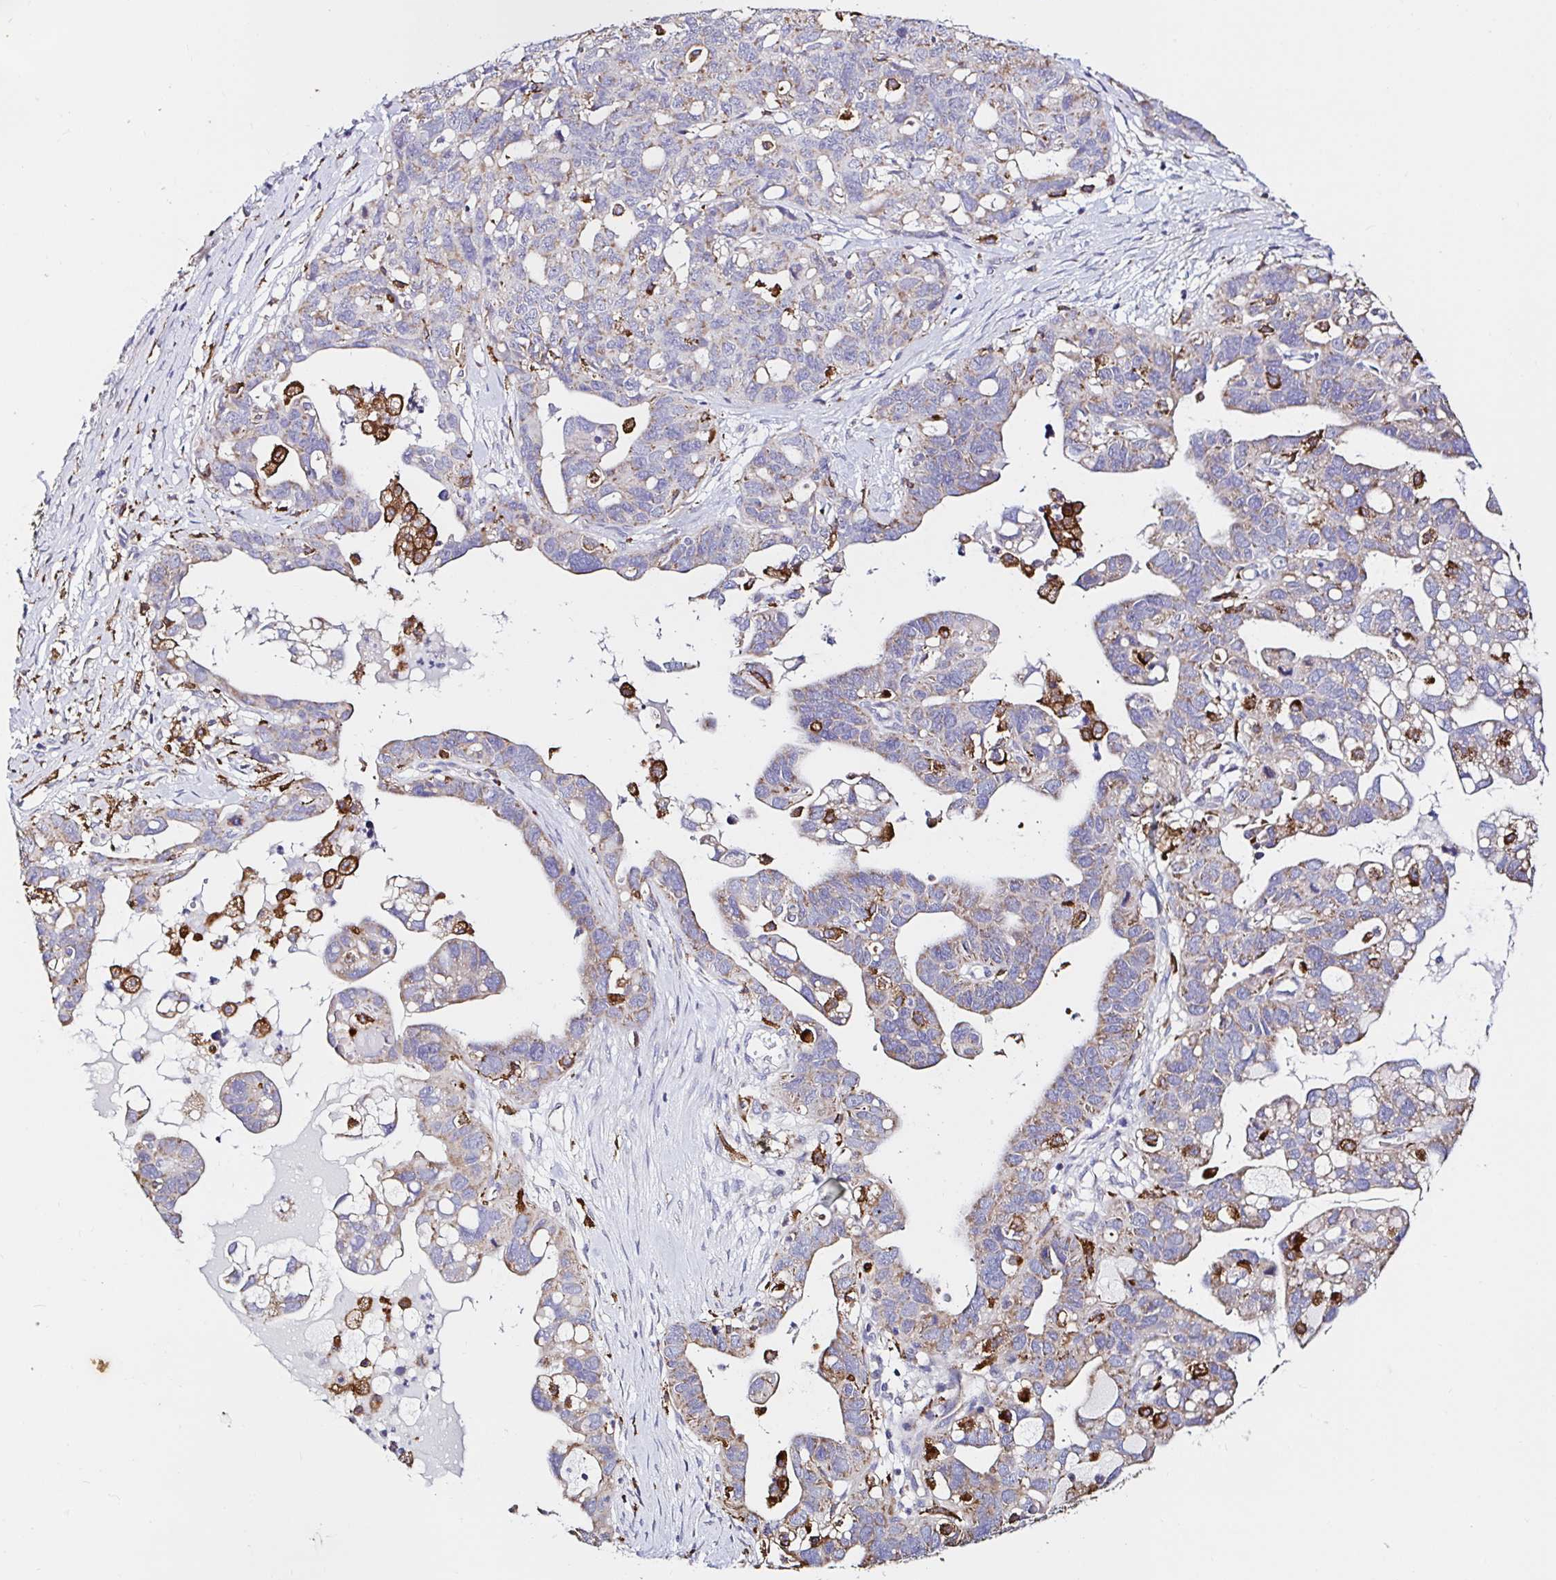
{"staining": {"intensity": "weak", "quantity": "25%-75%", "location": "cytoplasmic/membranous"}, "tissue": "ovarian cancer", "cell_type": "Tumor cells", "image_type": "cancer", "snomed": [{"axis": "morphology", "description": "Cystadenocarcinoma, serous, NOS"}, {"axis": "topography", "description": "Ovary"}], "caption": "A low amount of weak cytoplasmic/membranous expression is seen in approximately 25%-75% of tumor cells in ovarian cancer tissue. (DAB = brown stain, brightfield microscopy at high magnification).", "gene": "MSR1", "patient": {"sex": "female", "age": 69}}